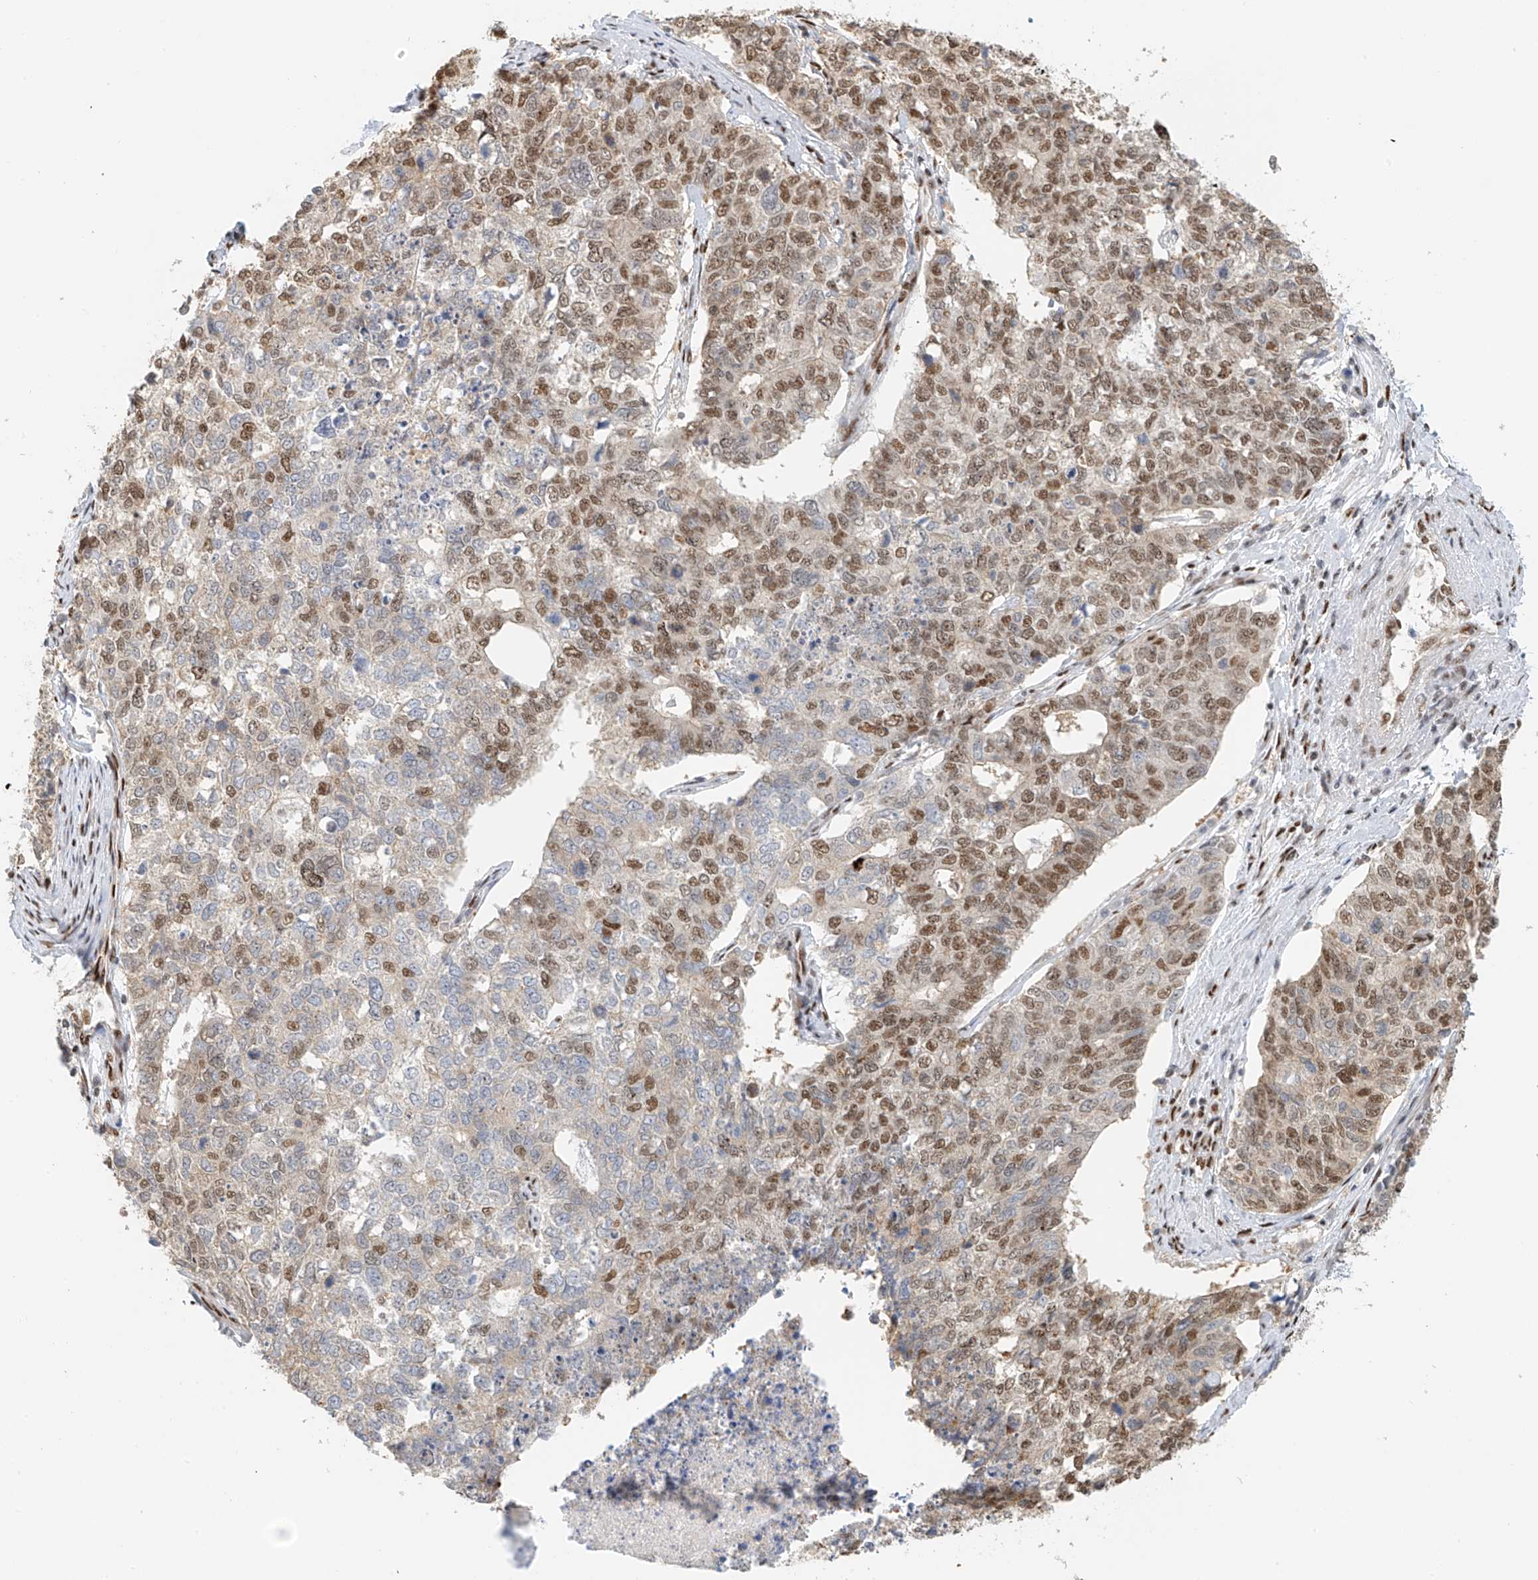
{"staining": {"intensity": "moderate", "quantity": "25%-75%", "location": "nuclear"}, "tissue": "cervical cancer", "cell_type": "Tumor cells", "image_type": "cancer", "snomed": [{"axis": "morphology", "description": "Squamous cell carcinoma, NOS"}, {"axis": "topography", "description": "Cervix"}], "caption": "Protein expression analysis of human cervical squamous cell carcinoma reveals moderate nuclear expression in approximately 25%-75% of tumor cells.", "gene": "ZNF514", "patient": {"sex": "female", "age": 63}}